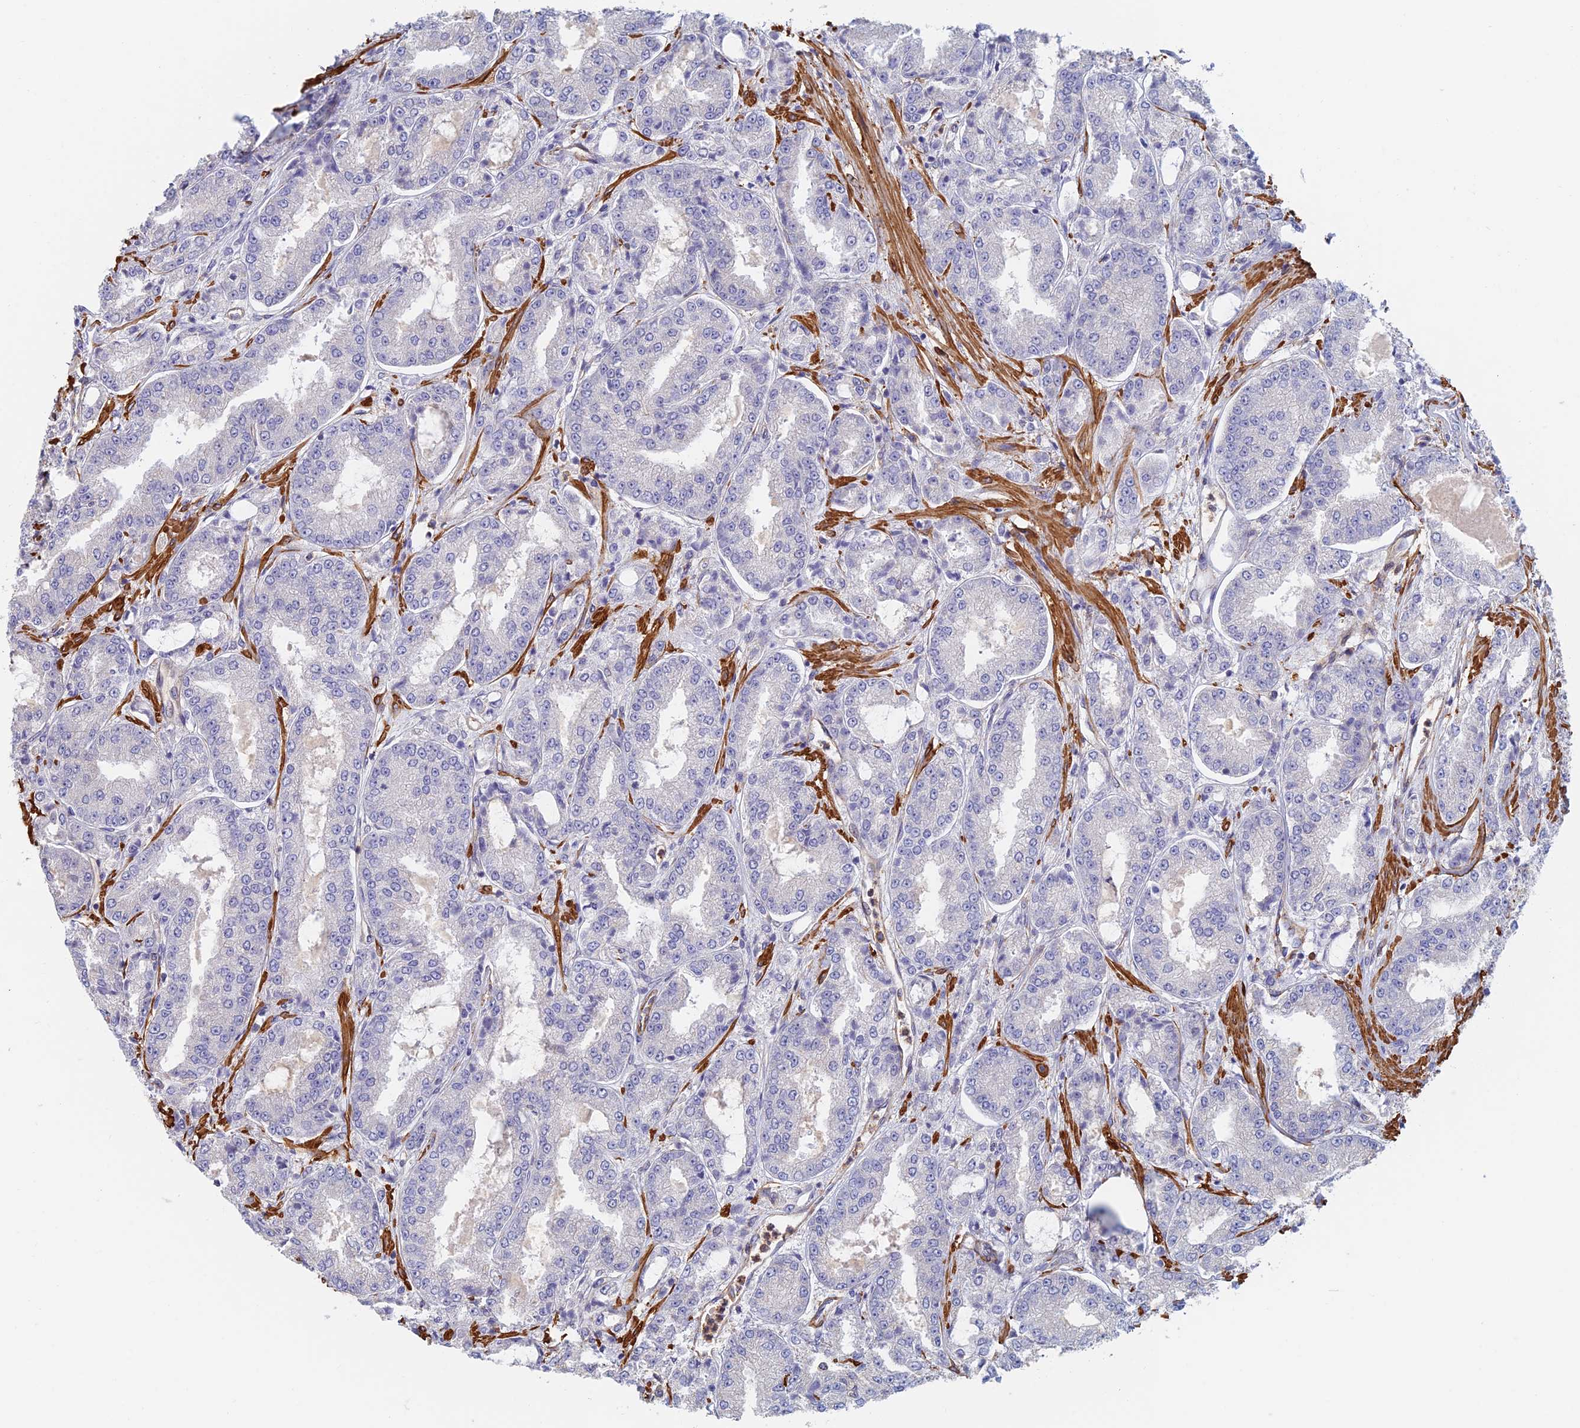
{"staining": {"intensity": "negative", "quantity": "none", "location": "none"}, "tissue": "prostate cancer", "cell_type": "Tumor cells", "image_type": "cancer", "snomed": [{"axis": "morphology", "description": "Adenocarcinoma, High grade"}, {"axis": "topography", "description": "Prostate"}], "caption": "High-grade adenocarcinoma (prostate) stained for a protein using immunohistochemistry shows no expression tumor cells.", "gene": "PAK4", "patient": {"sex": "male", "age": 71}}